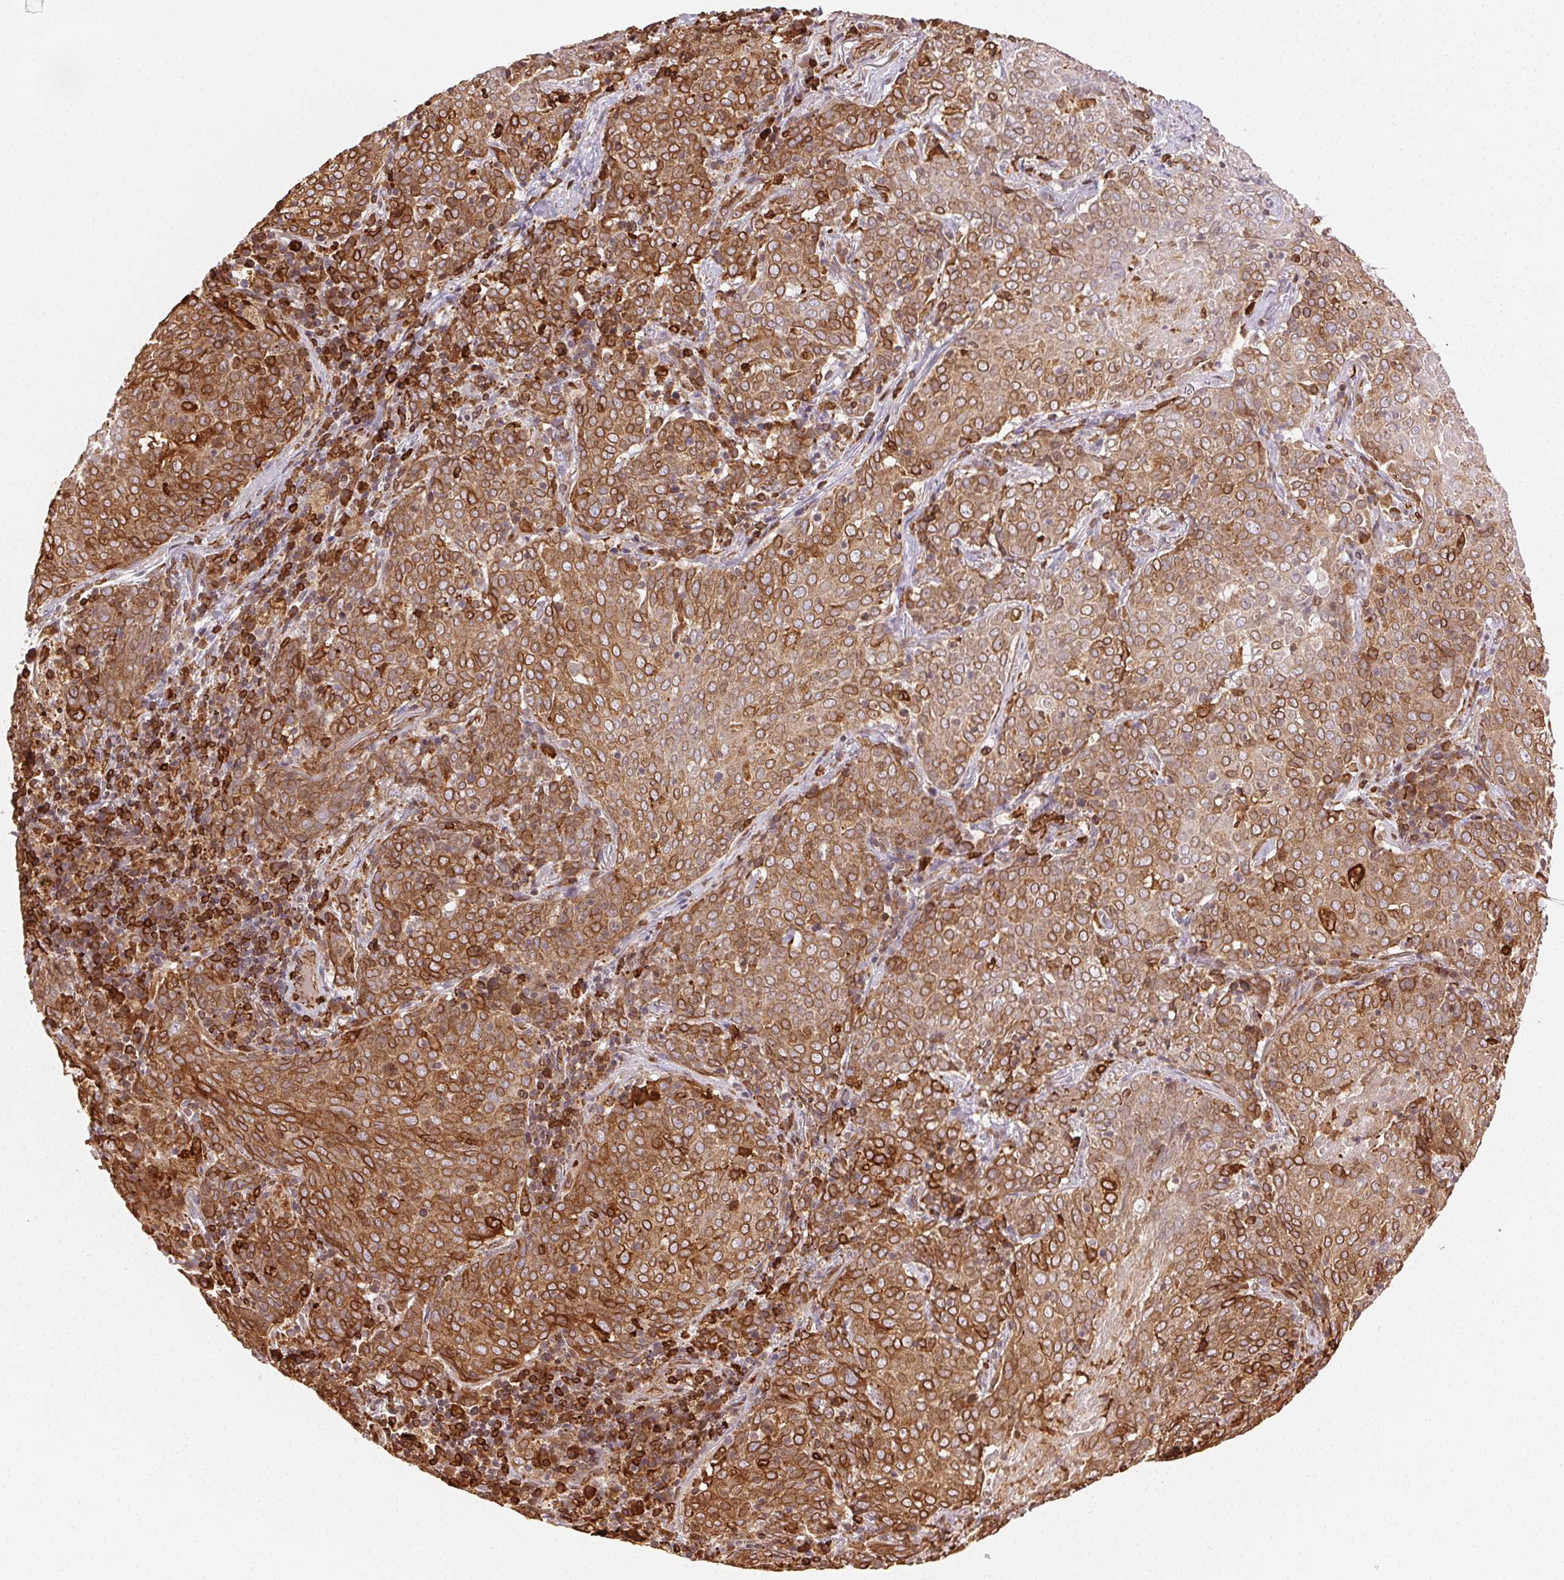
{"staining": {"intensity": "moderate", "quantity": ">75%", "location": "cytoplasmic/membranous"}, "tissue": "lung cancer", "cell_type": "Tumor cells", "image_type": "cancer", "snomed": [{"axis": "morphology", "description": "Squamous cell carcinoma, NOS"}, {"axis": "topography", "description": "Lung"}], "caption": "This is a photomicrograph of immunohistochemistry (IHC) staining of squamous cell carcinoma (lung), which shows moderate expression in the cytoplasmic/membranous of tumor cells.", "gene": "RNASET2", "patient": {"sex": "male", "age": 82}}